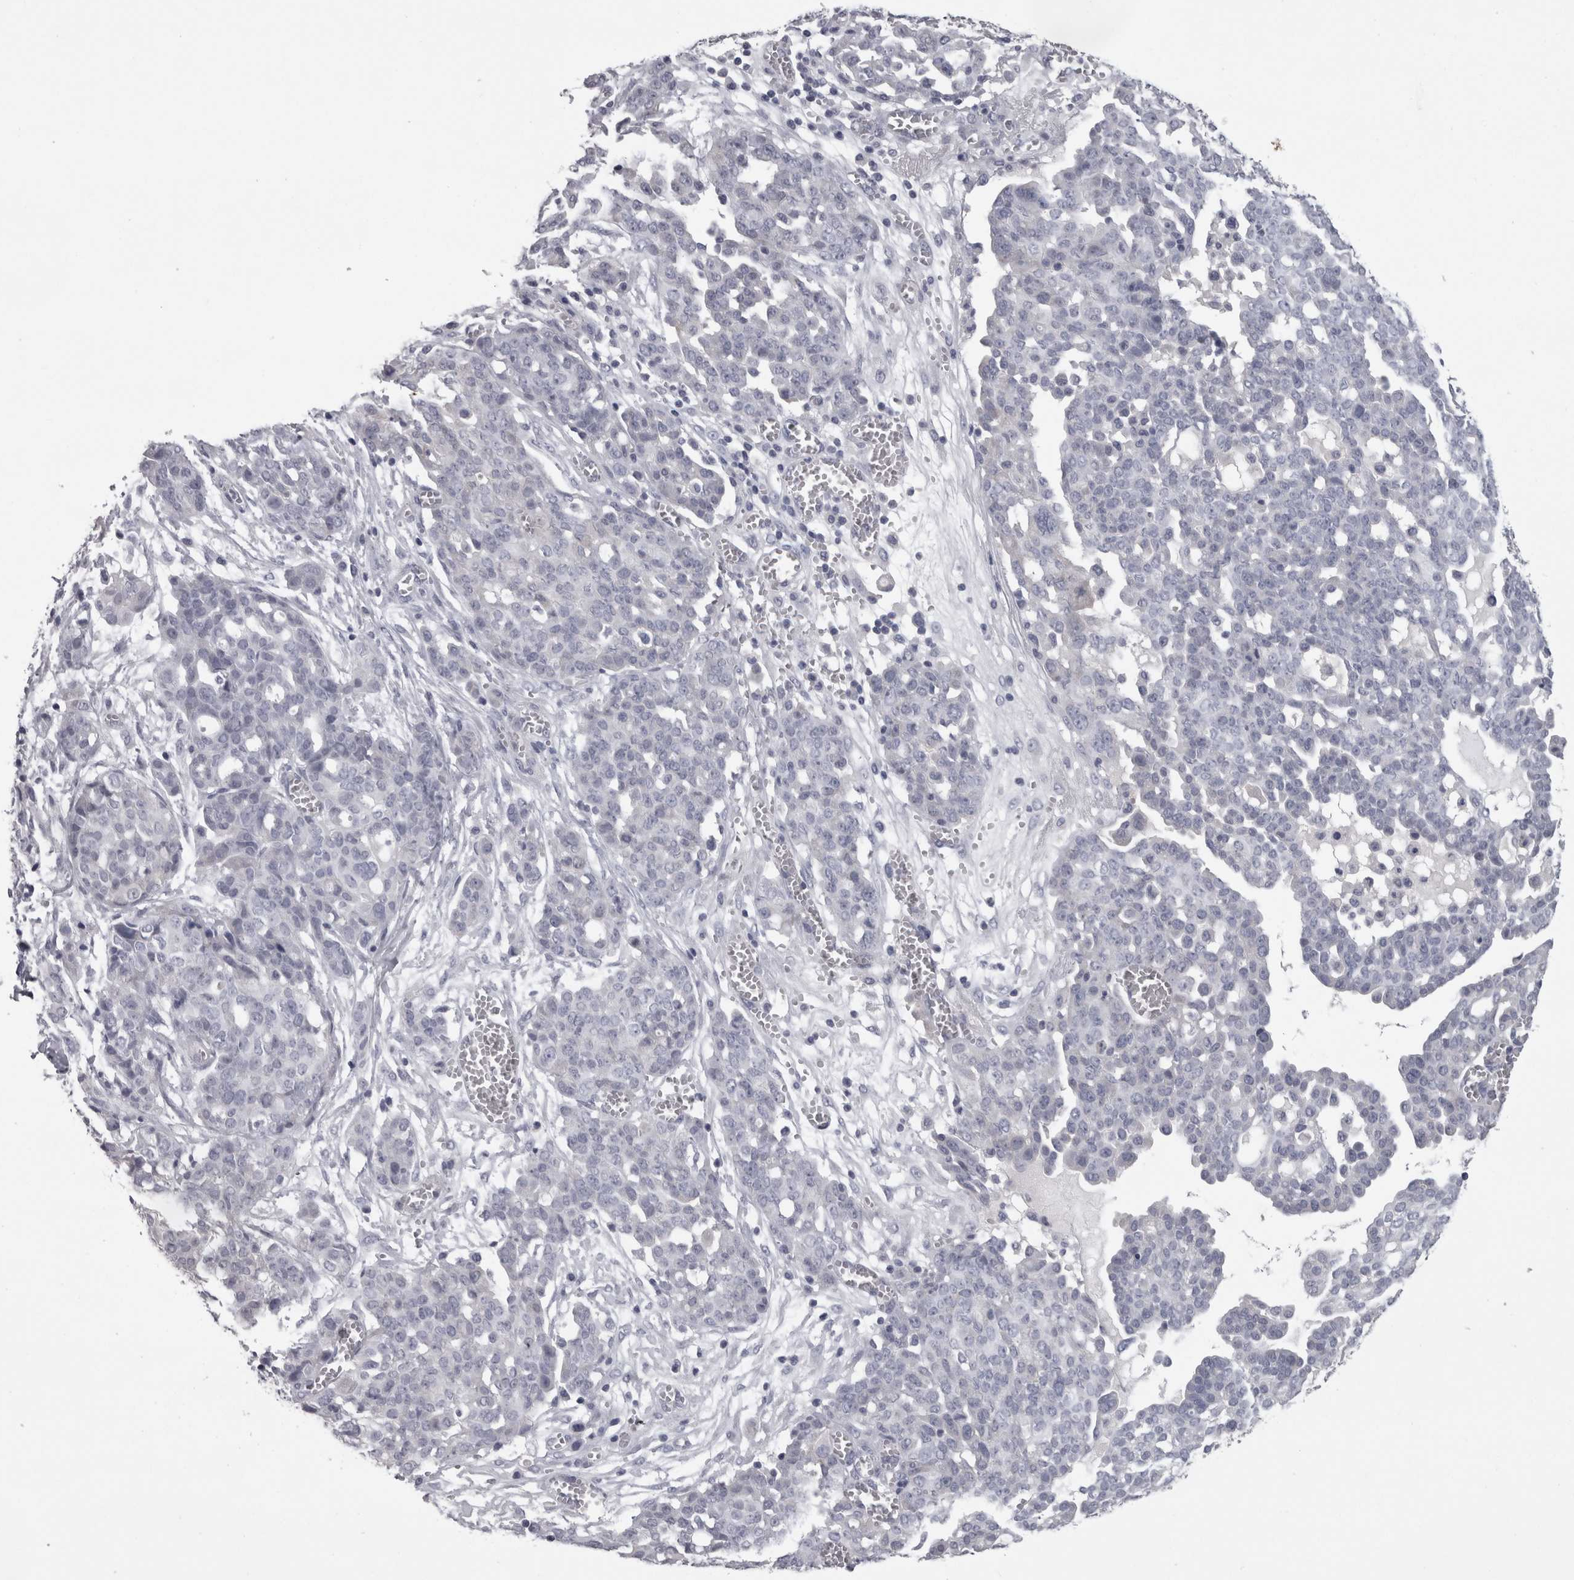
{"staining": {"intensity": "negative", "quantity": "none", "location": "none"}, "tissue": "ovarian cancer", "cell_type": "Tumor cells", "image_type": "cancer", "snomed": [{"axis": "morphology", "description": "Cystadenocarcinoma, serous, NOS"}, {"axis": "topography", "description": "Soft tissue"}, {"axis": "topography", "description": "Ovary"}], "caption": "Immunohistochemistry of serous cystadenocarcinoma (ovarian) shows no staining in tumor cells.", "gene": "PON3", "patient": {"sex": "female", "age": 57}}